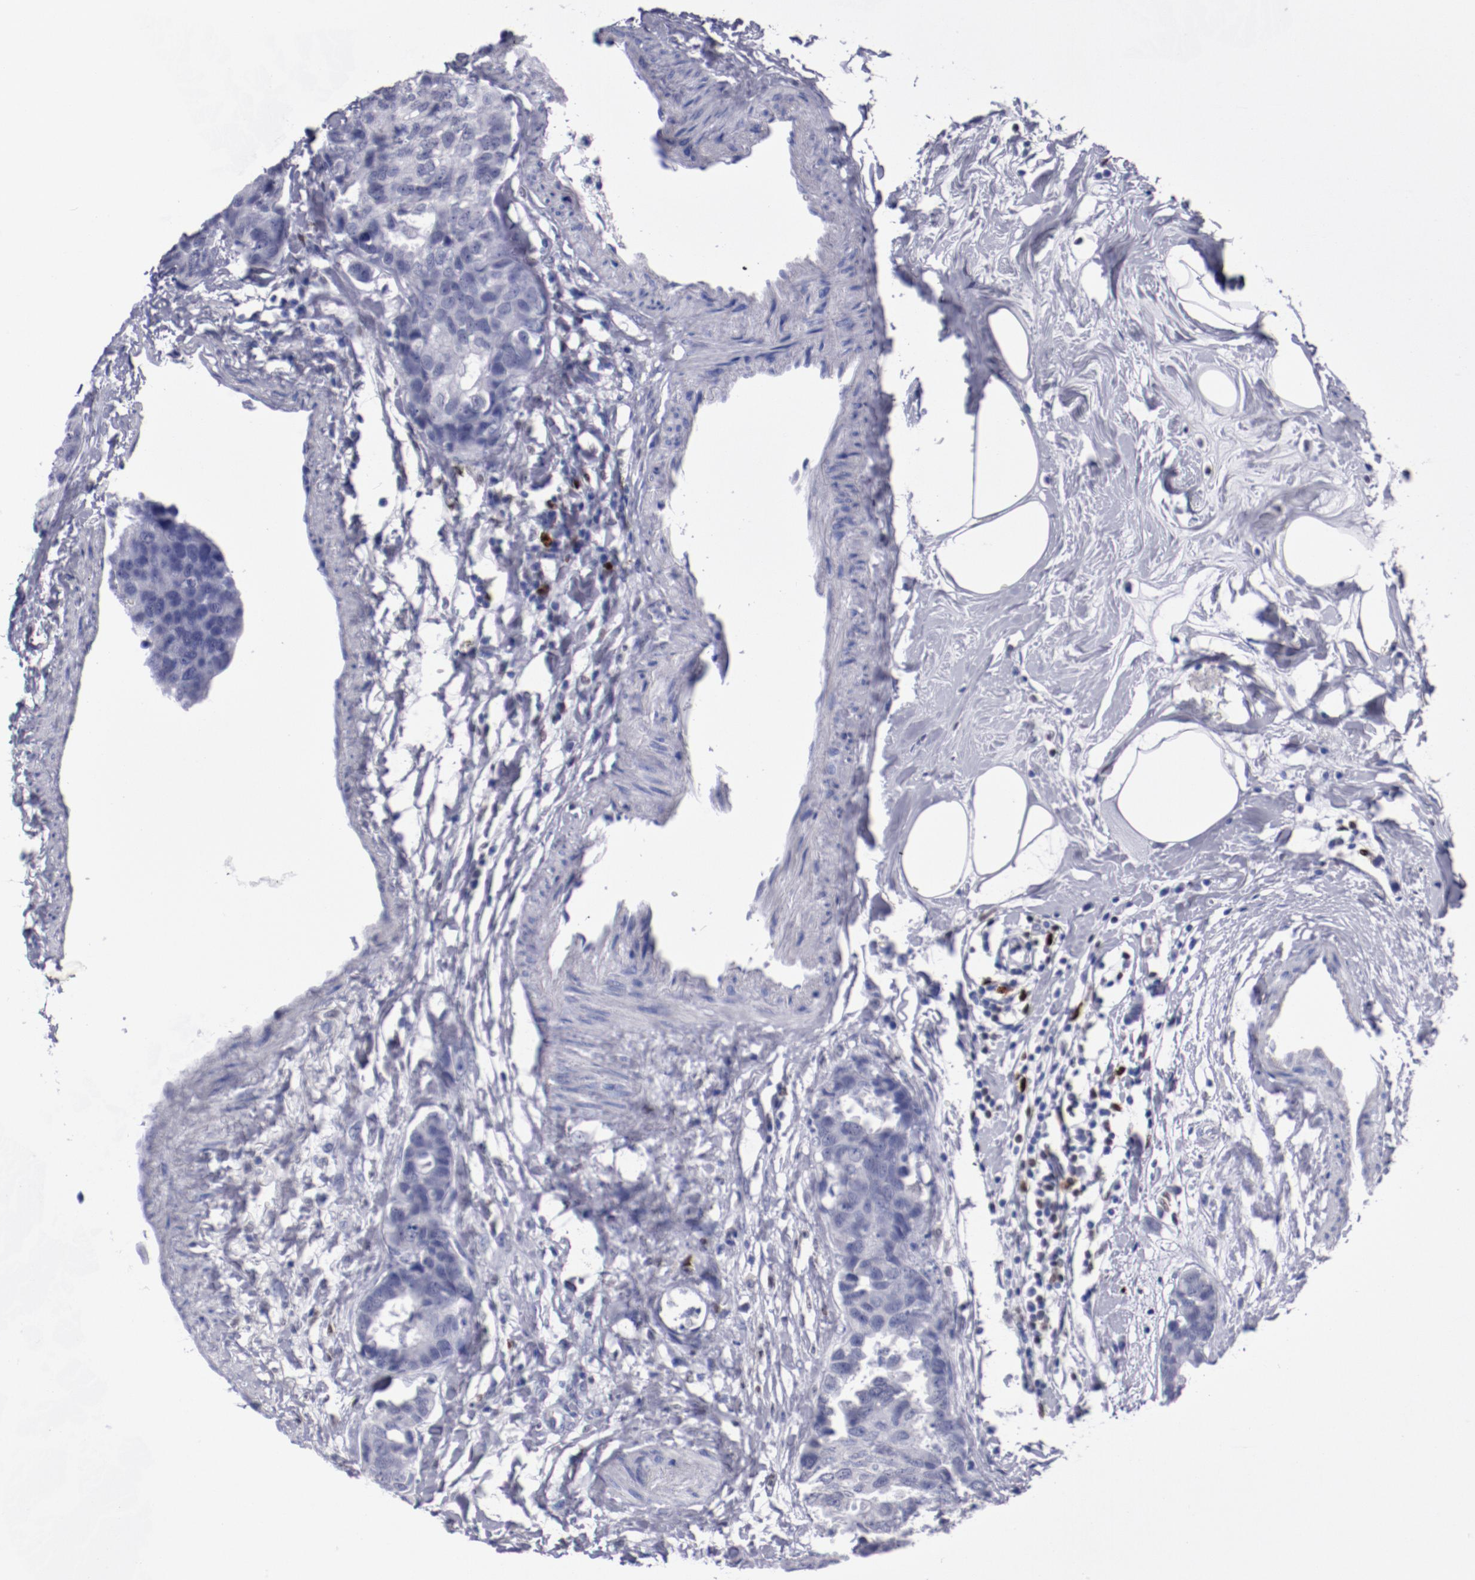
{"staining": {"intensity": "negative", "quantity": "none", "location": "none"}, "tissue": "breast cancer", "cell_type": "Tumor cells", "image_type": "cancer", "snomed": [{"axis": "morphology", "description": "Normal tissue, NOS"}, {"axis": "morphology", "description": "Duct carcinoma"}, {"axis": "topography", "description": "Breast"}], "caption": "Breast intraductal carcinoma was stained to show a protein in brown. There is no significant positivity in tumor cells. (Immunohistochemistry, brightfield microscopy, high magnification).", "gene": "IRF8", "patient": {"sex": "female", "age": 50}}